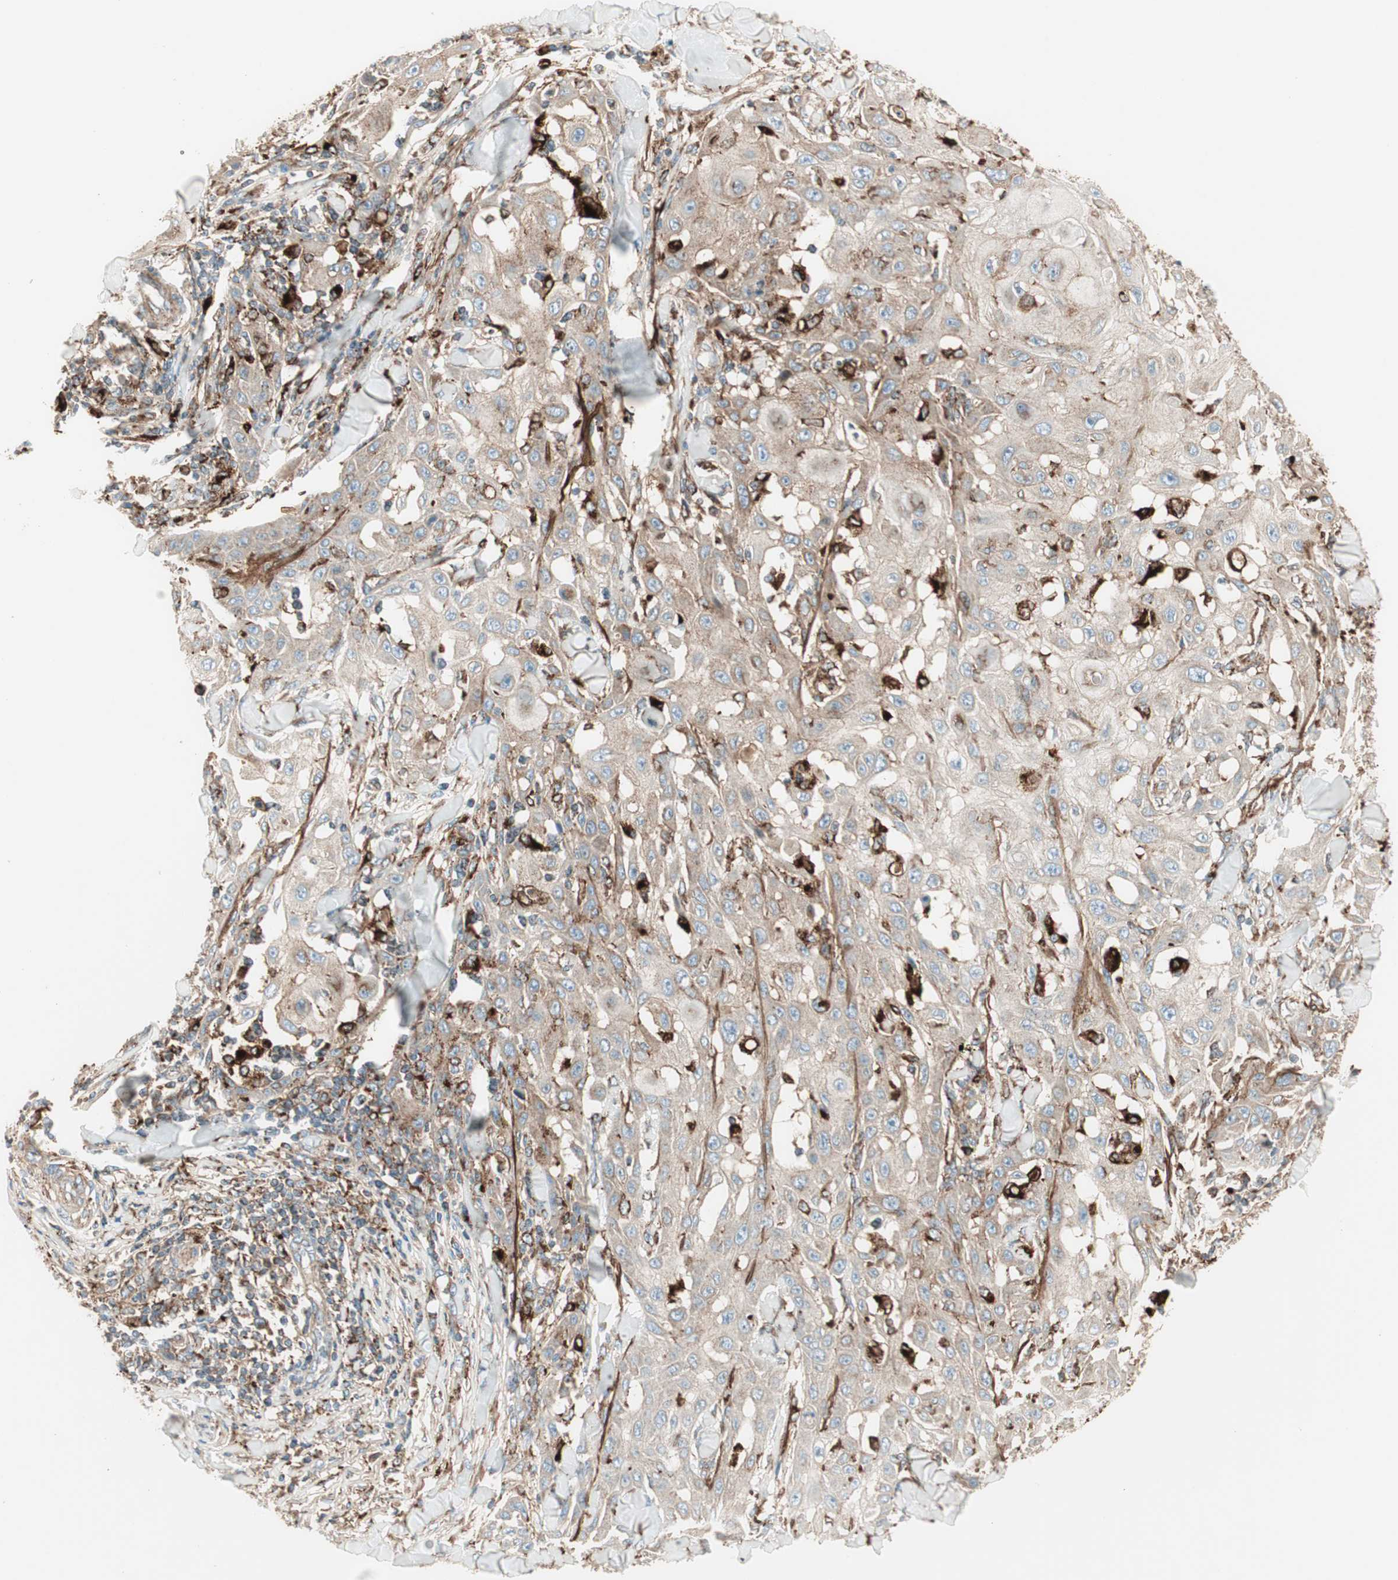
{"staining": {"intensity": "weak", "quantity": ">75%", "location": "cytoplasmic/membranous"}, "tissue": "skin cancer", "cell_type": "Tumor cells", "image_type": "cancer", "snomed": [{"axis": "morphology", "description": "Squamous cell carcinoma, NOS"}, {"axis": "topography", "description": "Skin"}], "caption": "The immunohistochemical stain highlights weak cytoplasmic/membranous expression in tumor cells of skin cancer tissue. The staining was performed using DAB, with brown indicating positive protein expression. Nuclei are stained blue with hematoxylin.", "gene": "ATP6V1G1", "patient": {"sex": "male", "age": 24}}